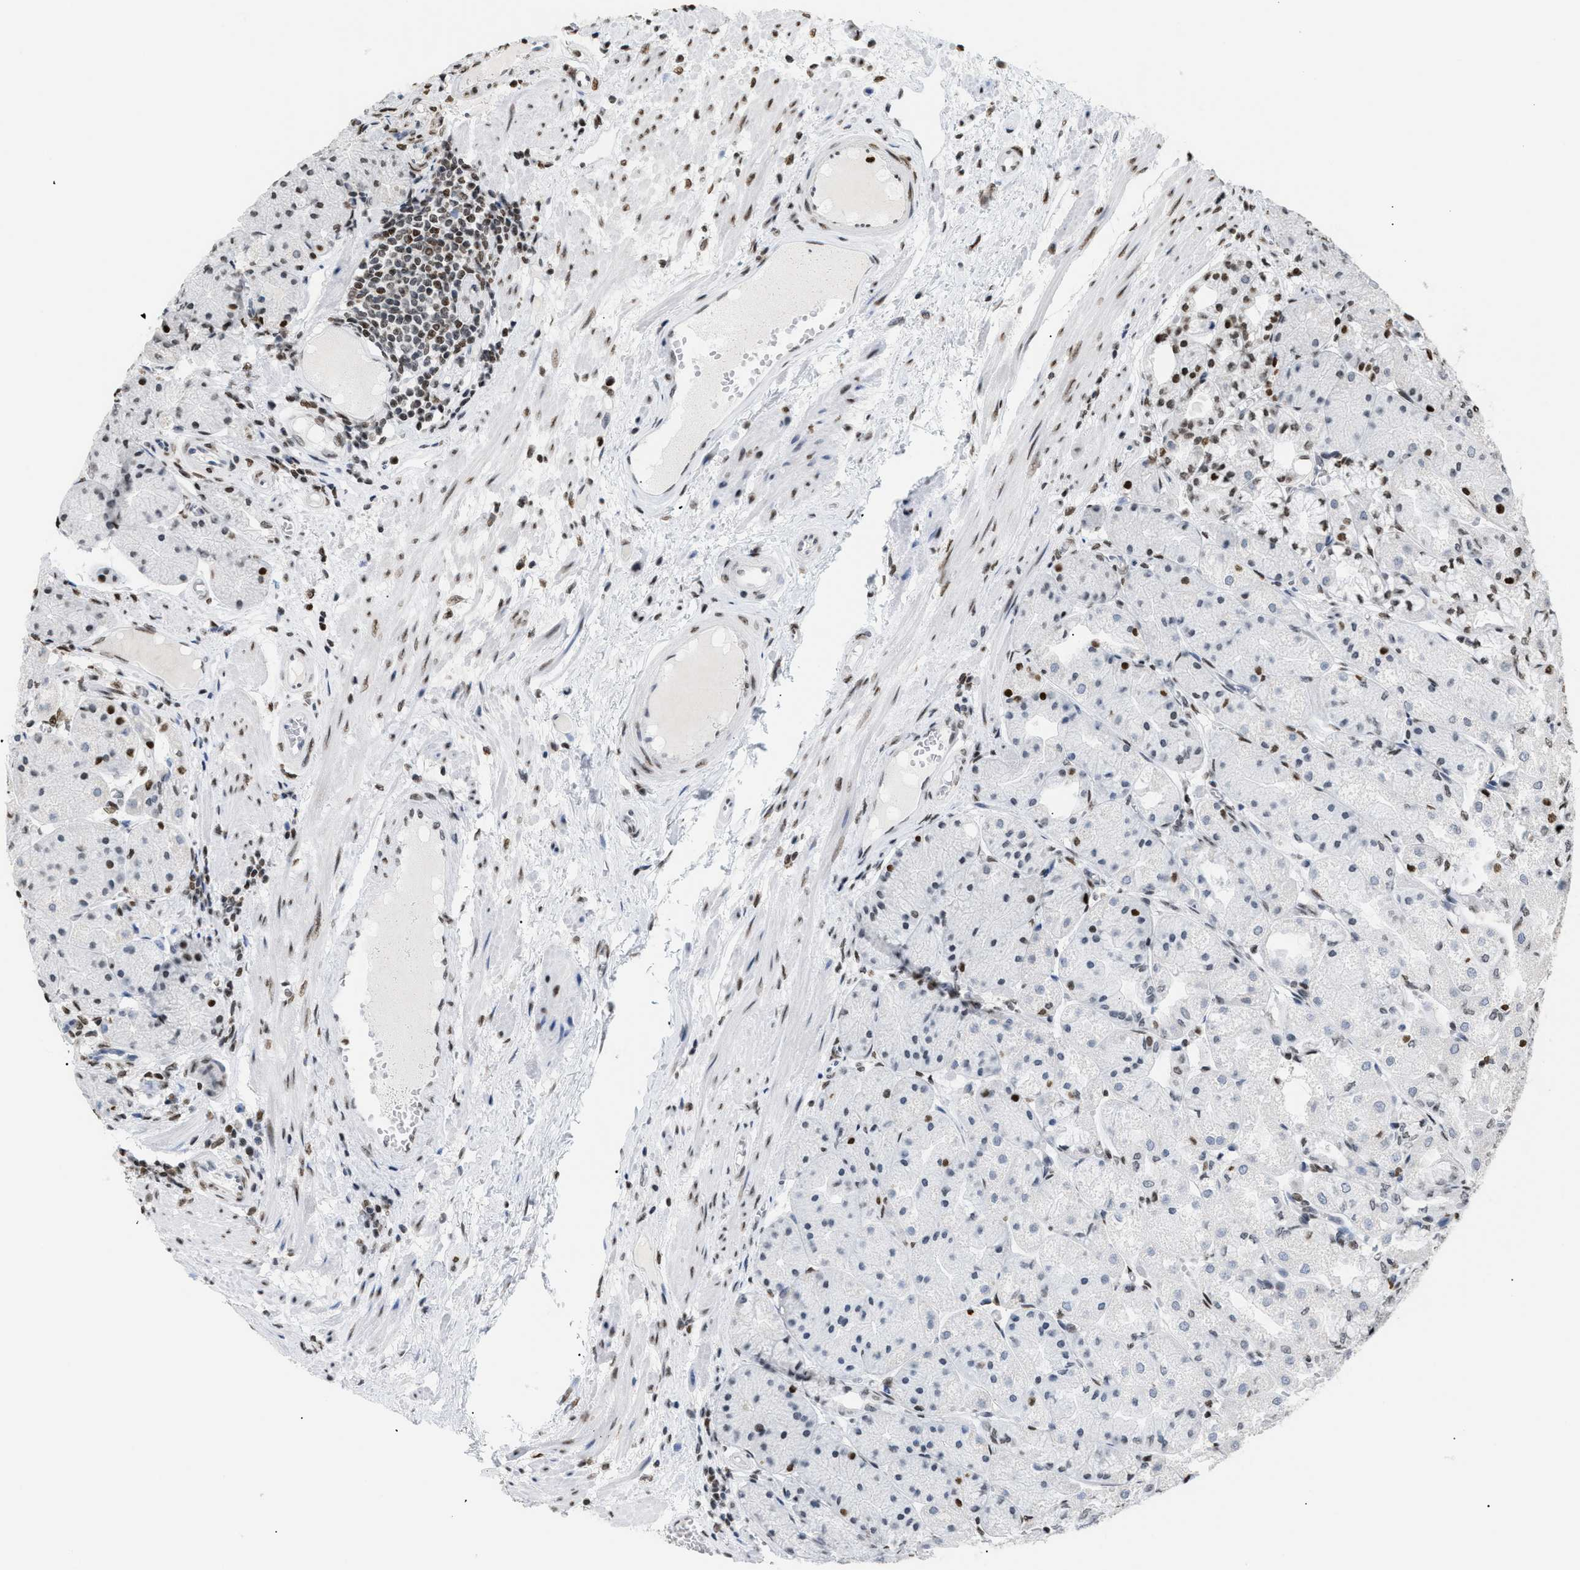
{"staining": {"intensity": "moderate", "quantity": "<25%", "location": "nuclear"}, "tissue": "stomach", "cell_type": "Glandular cells", "image_type": "normal", "snomed": [{"axis": "morphology", "description": "Normal tissue, NOS"}, {"axis": "topography", "description": "Stomach, upper"}], "caption": "Stomach stained with DAB (3,3'-diaminobenzidine) immunohistochemistry shows low levels of moderate nuclear positivity in about <25% of glandular cells.", "gene": "HMGN2", "patient": {"sex": "male", "age": 72}}